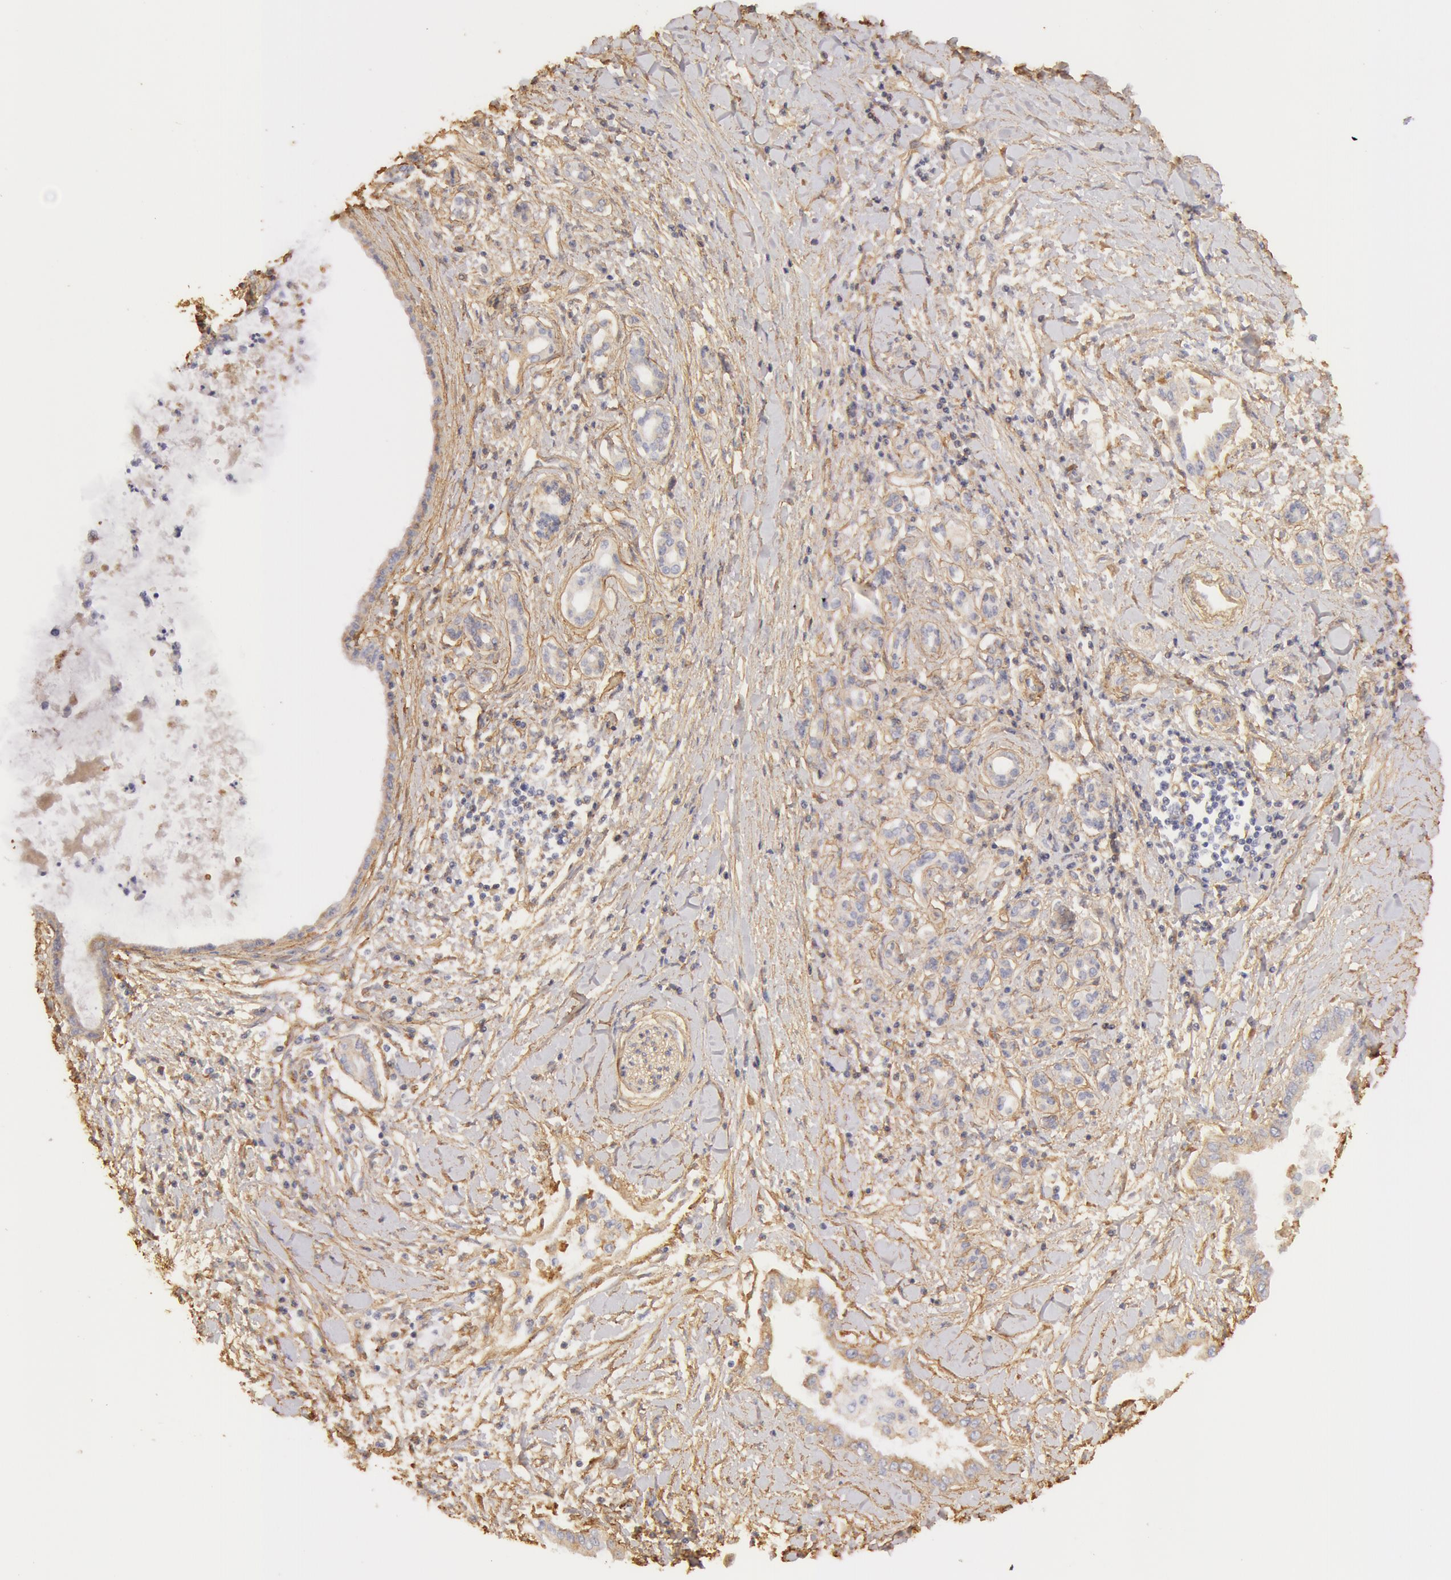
{"staining": {"intensity": "weak", "quantity": "<25%", "location": "cytoplasmic/membranous"}, "tissue": "pancreatic cancer", "cell_type": "Tumor cells", "image_type": "cancer", "snomed": [{"axis": "morphology", "description": "Adenocarcinoma, NOS"}, {"axis": "topography", "description": "Pancreas"}], "caption": "Immunohistochemistry (IHC) of pancreatic cancer (adenocarcinoma) shows no expression in tumor cells.", "gene": "COL4A1", "patient": {"sex": "female", "age": 64}}